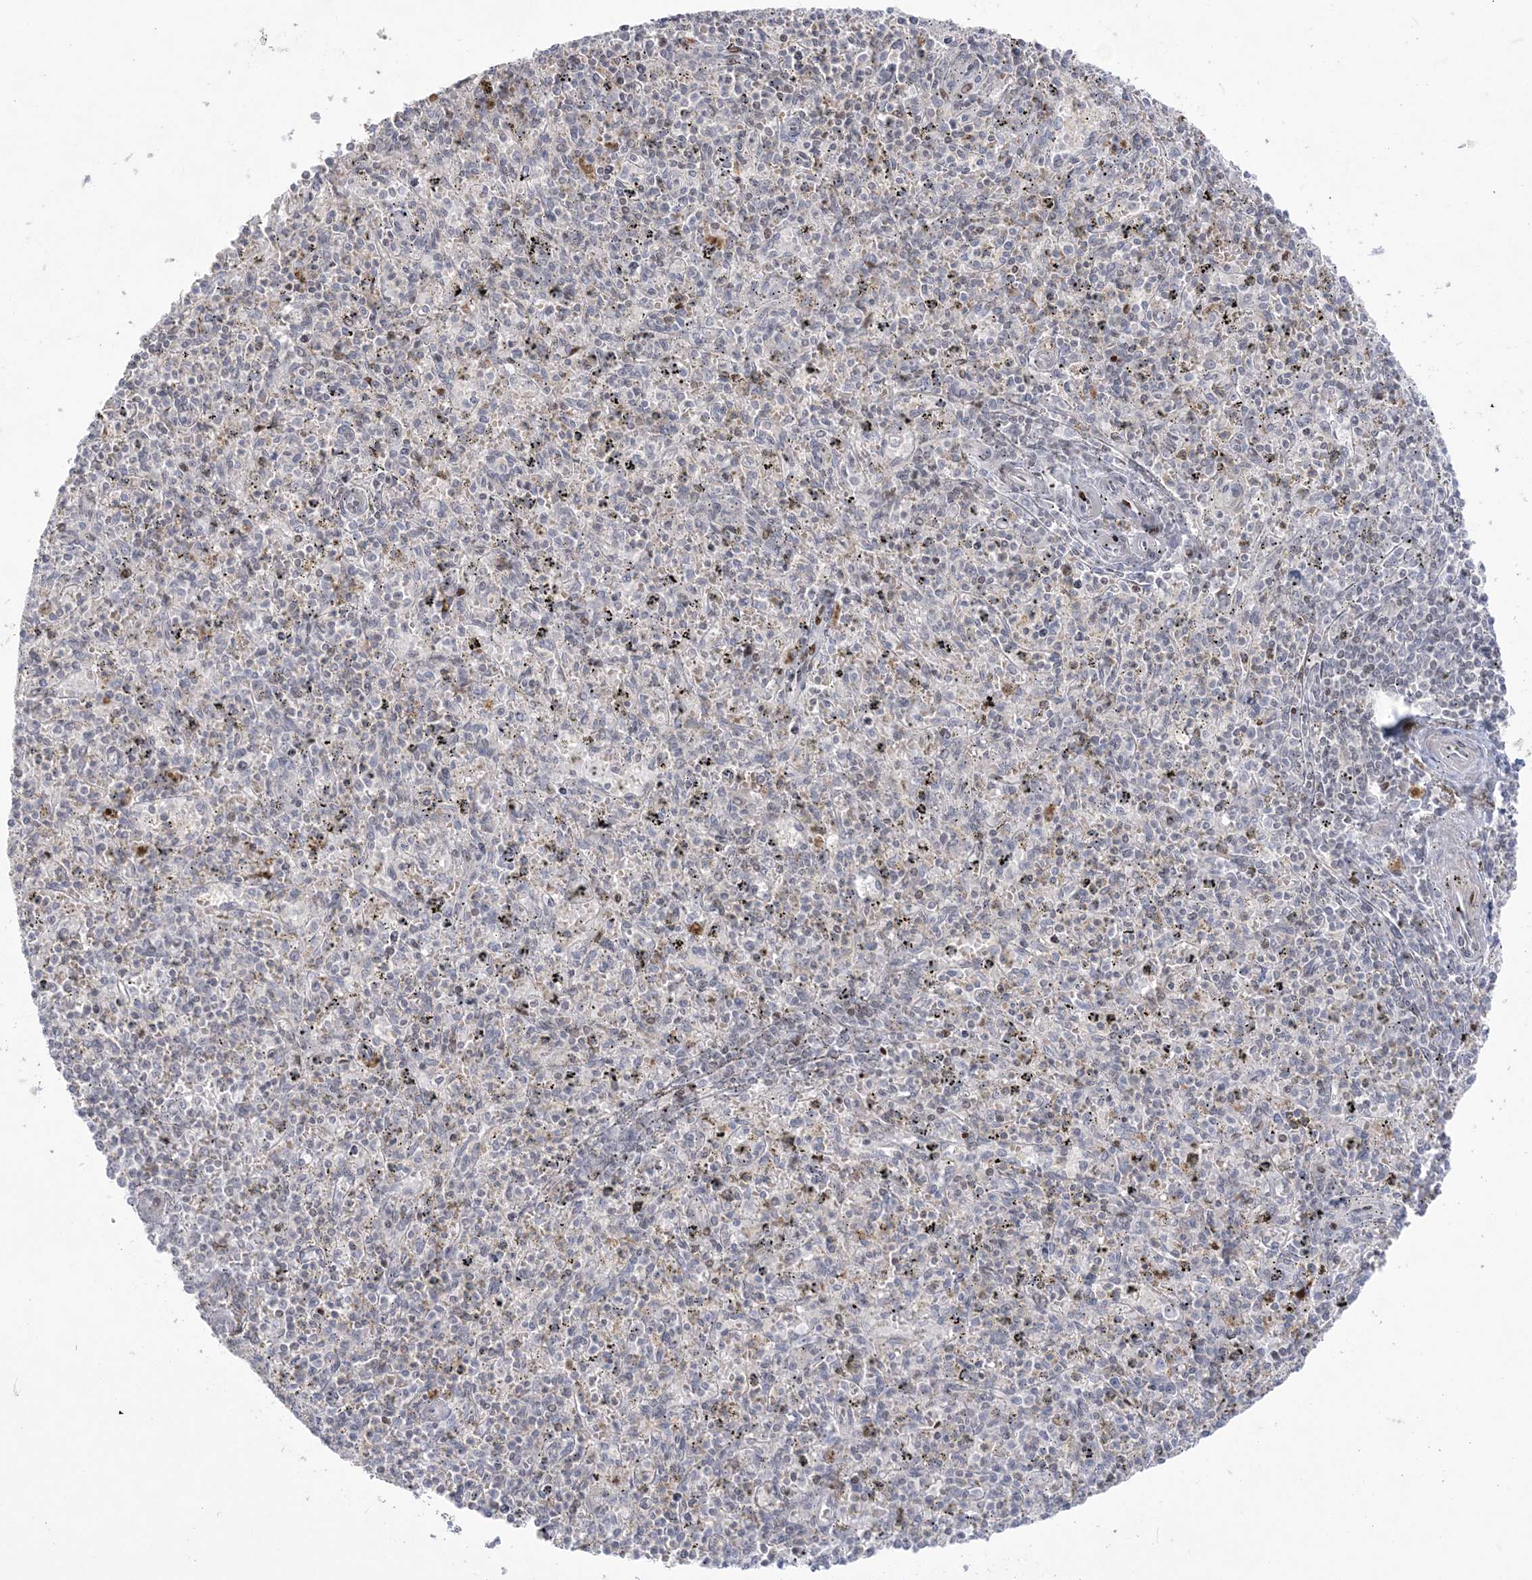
{"staining": {"intensity": "moderate", "quantity": "<25%", "location": "nuclear"}, "tissue": "spleen", "cell_type": "Cells in red pulp", "image_type": "normal", "snomed": [{"axis": "morphology", "description": "Normal tissue, NOS"}, {"axis": "topography", "description": "Spleen"}], "caption": "Immunohistochemistry (DAB) staining of unremarkable spleen reveals moderate nuclear protein expression in approximately <25% of cells in red pulp.", "gene": "SH3BP4", "patient": {"sex": "male", "age": 72}}